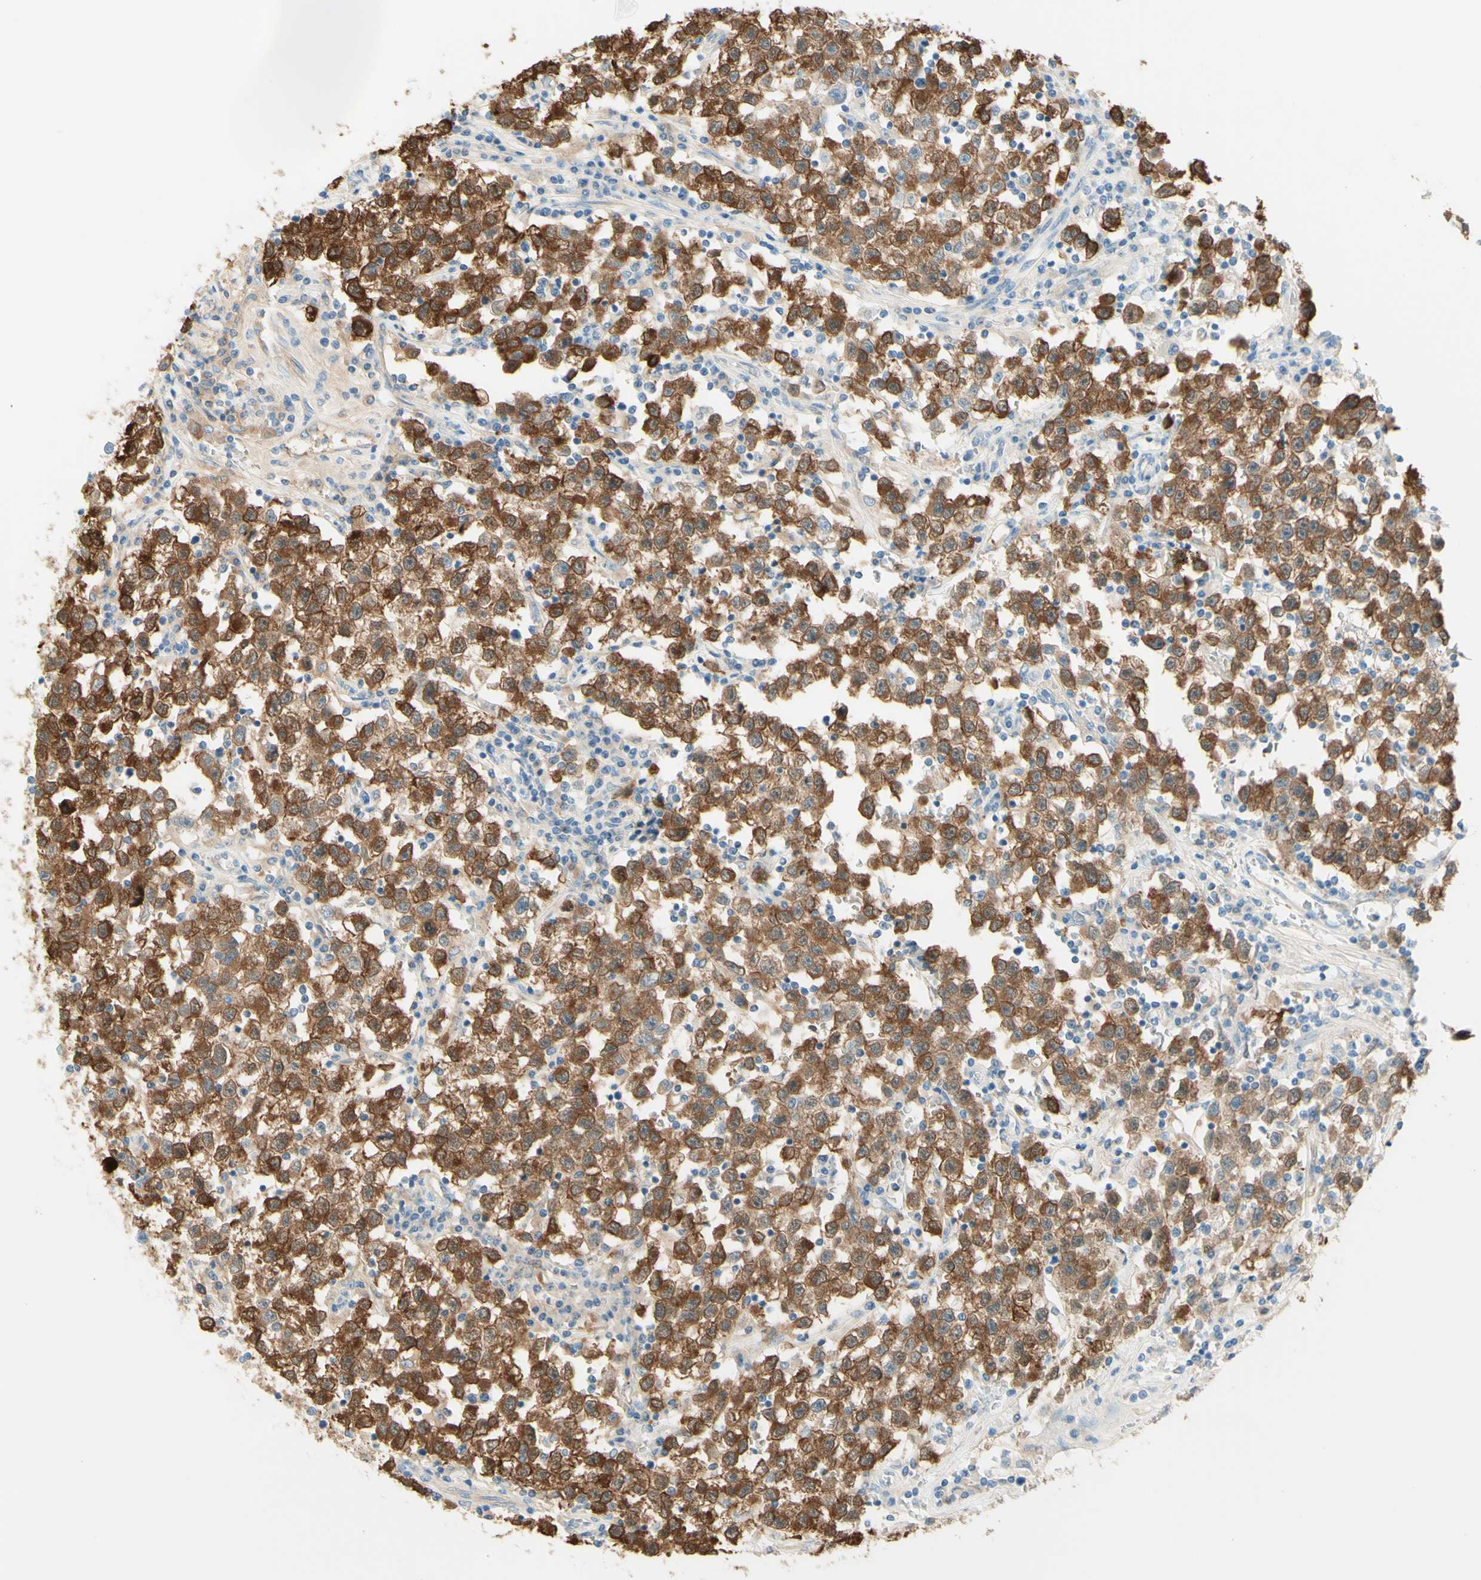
{"staining": {"intensity": "strong", "quantity": ">75%", "location": "cytoplasmic/membranous"}, "tissue": "testis cancer", "cell_type": "Tumor cells", "image_type": "cancer", "snomed": [{"axis": "morphology", "description": "Seminoma, NOS"}, {"axis": "topography", "description": "Testis"}], "caption": "Seminoma (testis) was stained to show a protein in brown. There is high levels of strong cytoplasmic/membranous staining in approximately >75% of tumor cells.", "gene": "TMEM132D", "patient": {"sex": "male", "age": 22}}